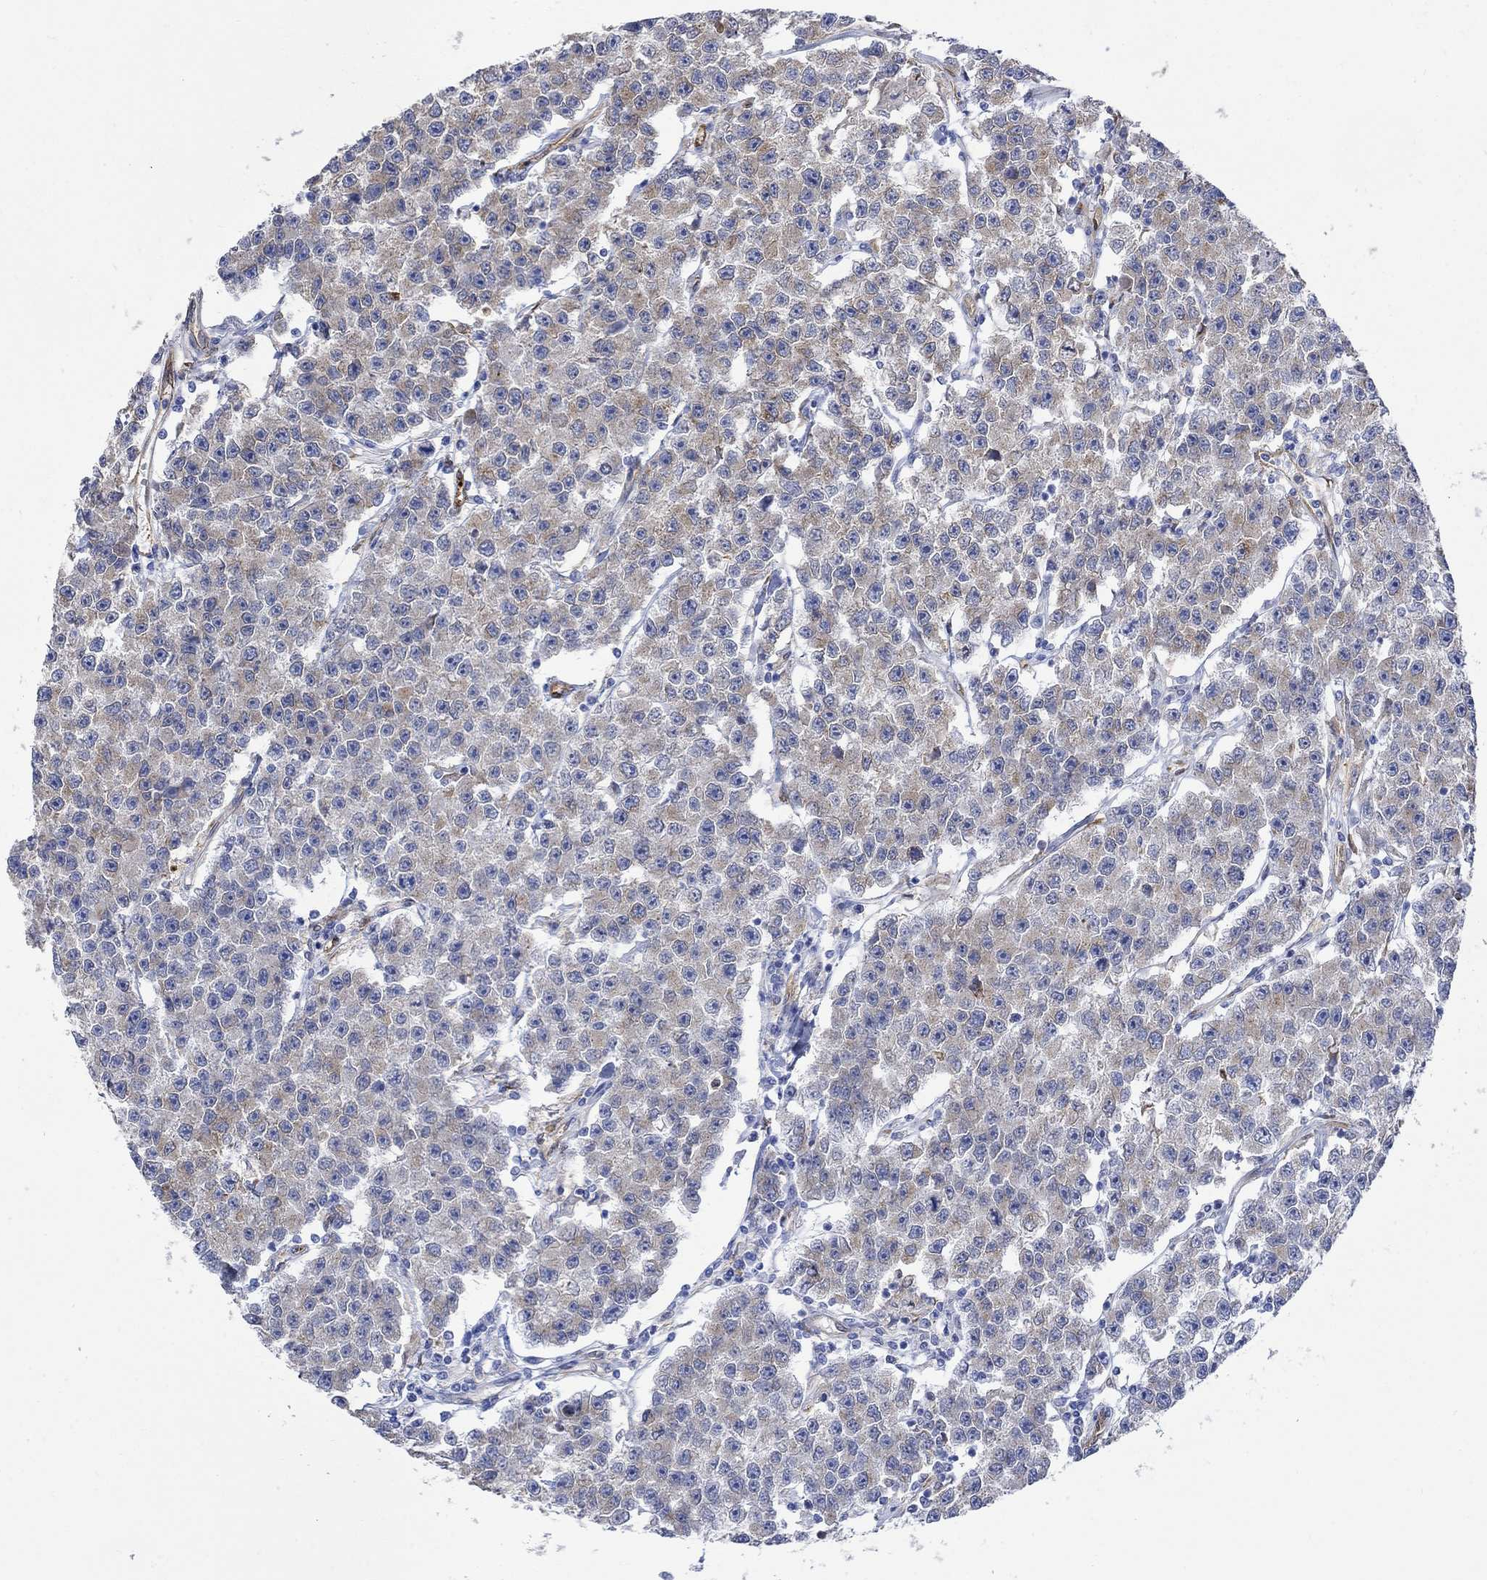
{"staining": {"intensity": "weak", "quantity": "25%-75%", "location": "cytoplasmic/membranous"}, "tissue": "testis cancer", "cell_type": "Tumor cells", "image_type": "cancer", "snomed": [{"axis": "morphology", "description": "Seminoma, NOS"}, {"axis": "topography", "description": "Testis"}], "caption": "A brown stain highlights weak cytoplasmic/membranous expression of a protein in human testis cancer (seminoma) tumor cells.", "gene": "TGM2", "patient": {"sex": "male", "age": 59}}